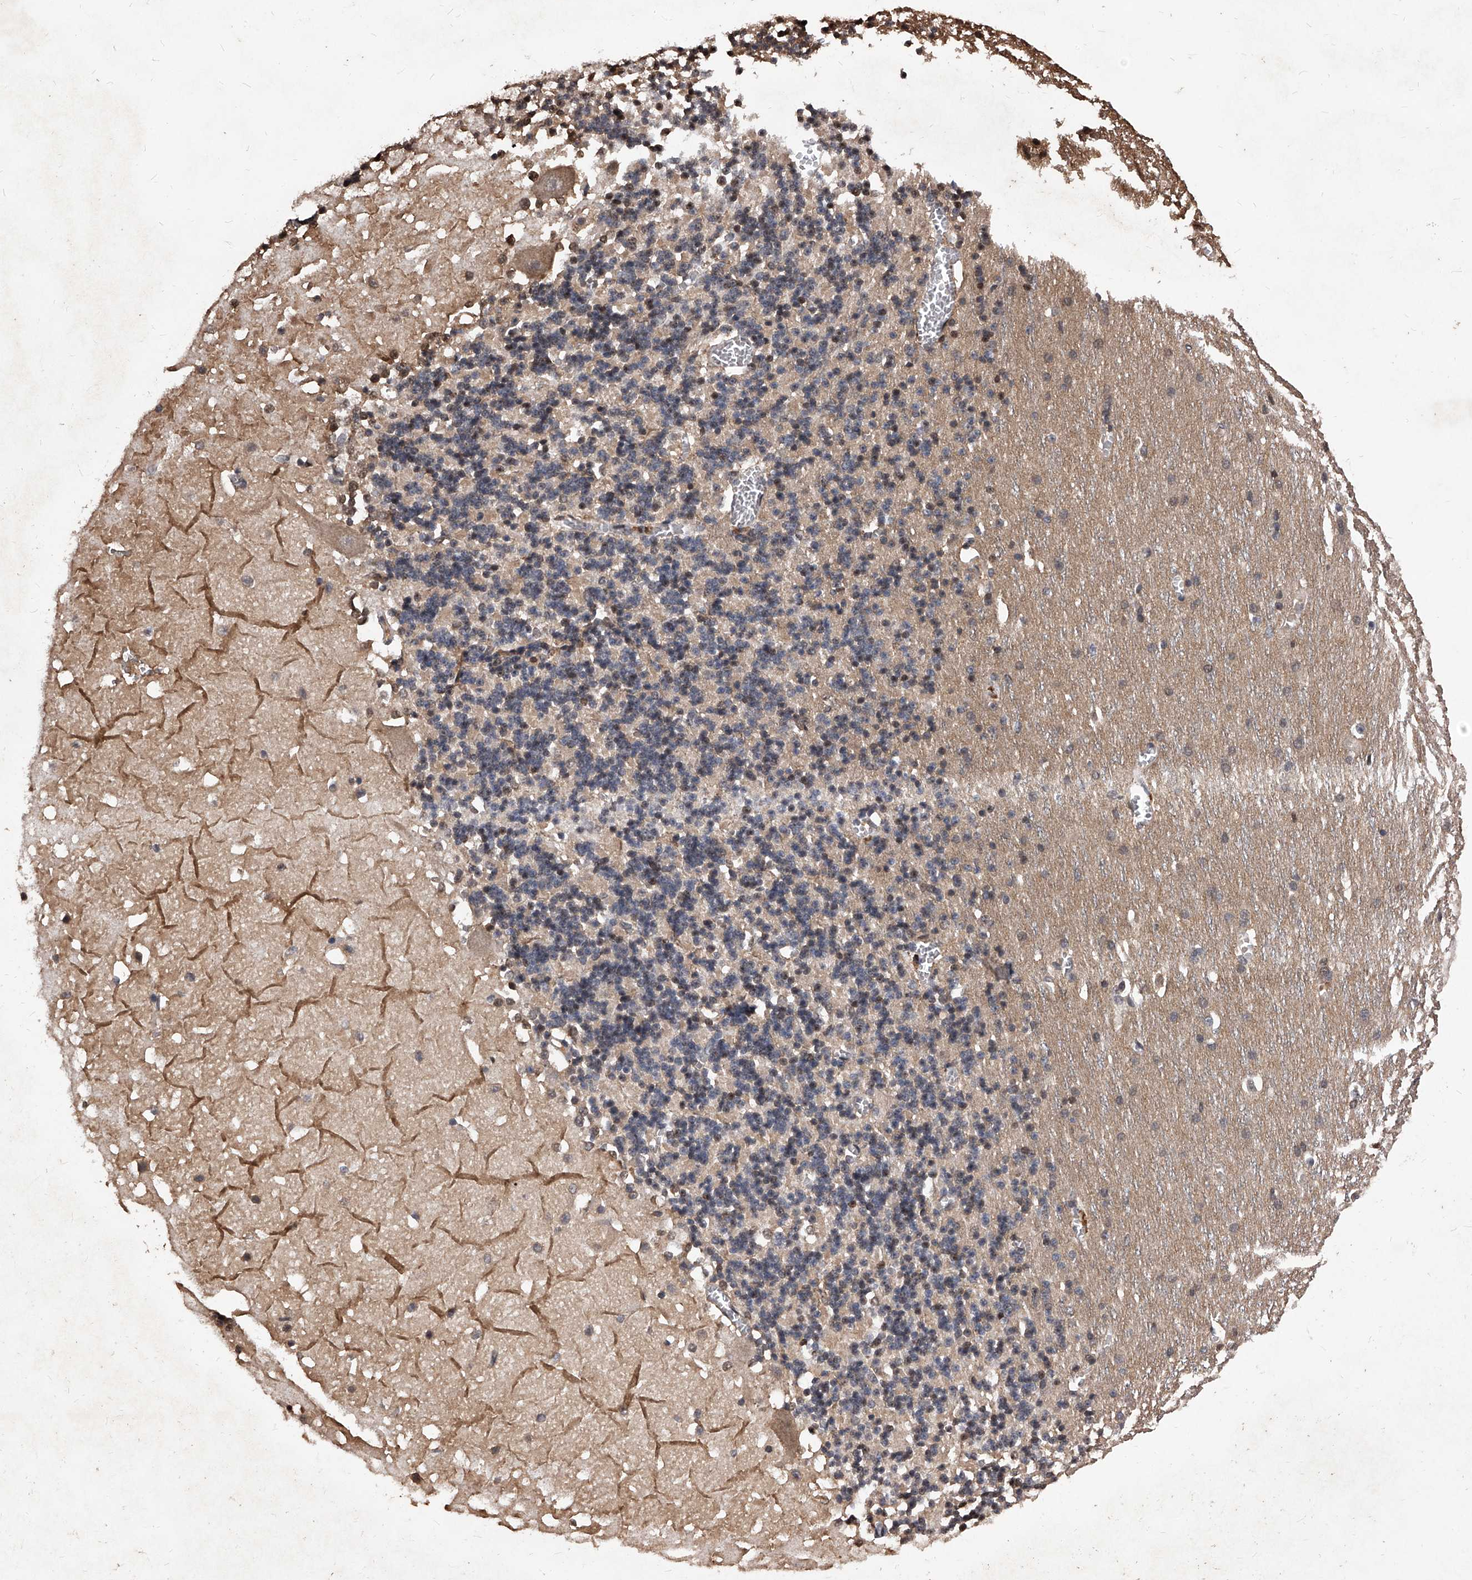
{"staining": {"intensity": "weak", "quantity": "25%-75%", "location": "cytoplasmic/membranous"}, "tissue": "cerebellum", "cell_type": "Cells in granular layer", "image_type": "normal", "snomed": [{"axis": "morphology", "description": "Normal tissue, NOS"}, {"axis": "topography", "description": "Cerebellum"}], "caption": "A high-resolution histopathology image shows immunohistochemistry staining of benign cerebellum, which exhibits weak cytoplasmic/membranous positivity in approximately 25%-75% of cells in granular layer. (Stains: DAB in brown, nuclei in blue, Microscopy: brightfield microscopy at high magnification).", "gene": "ID1", "patient": {"sex": "male", "age": 37}}